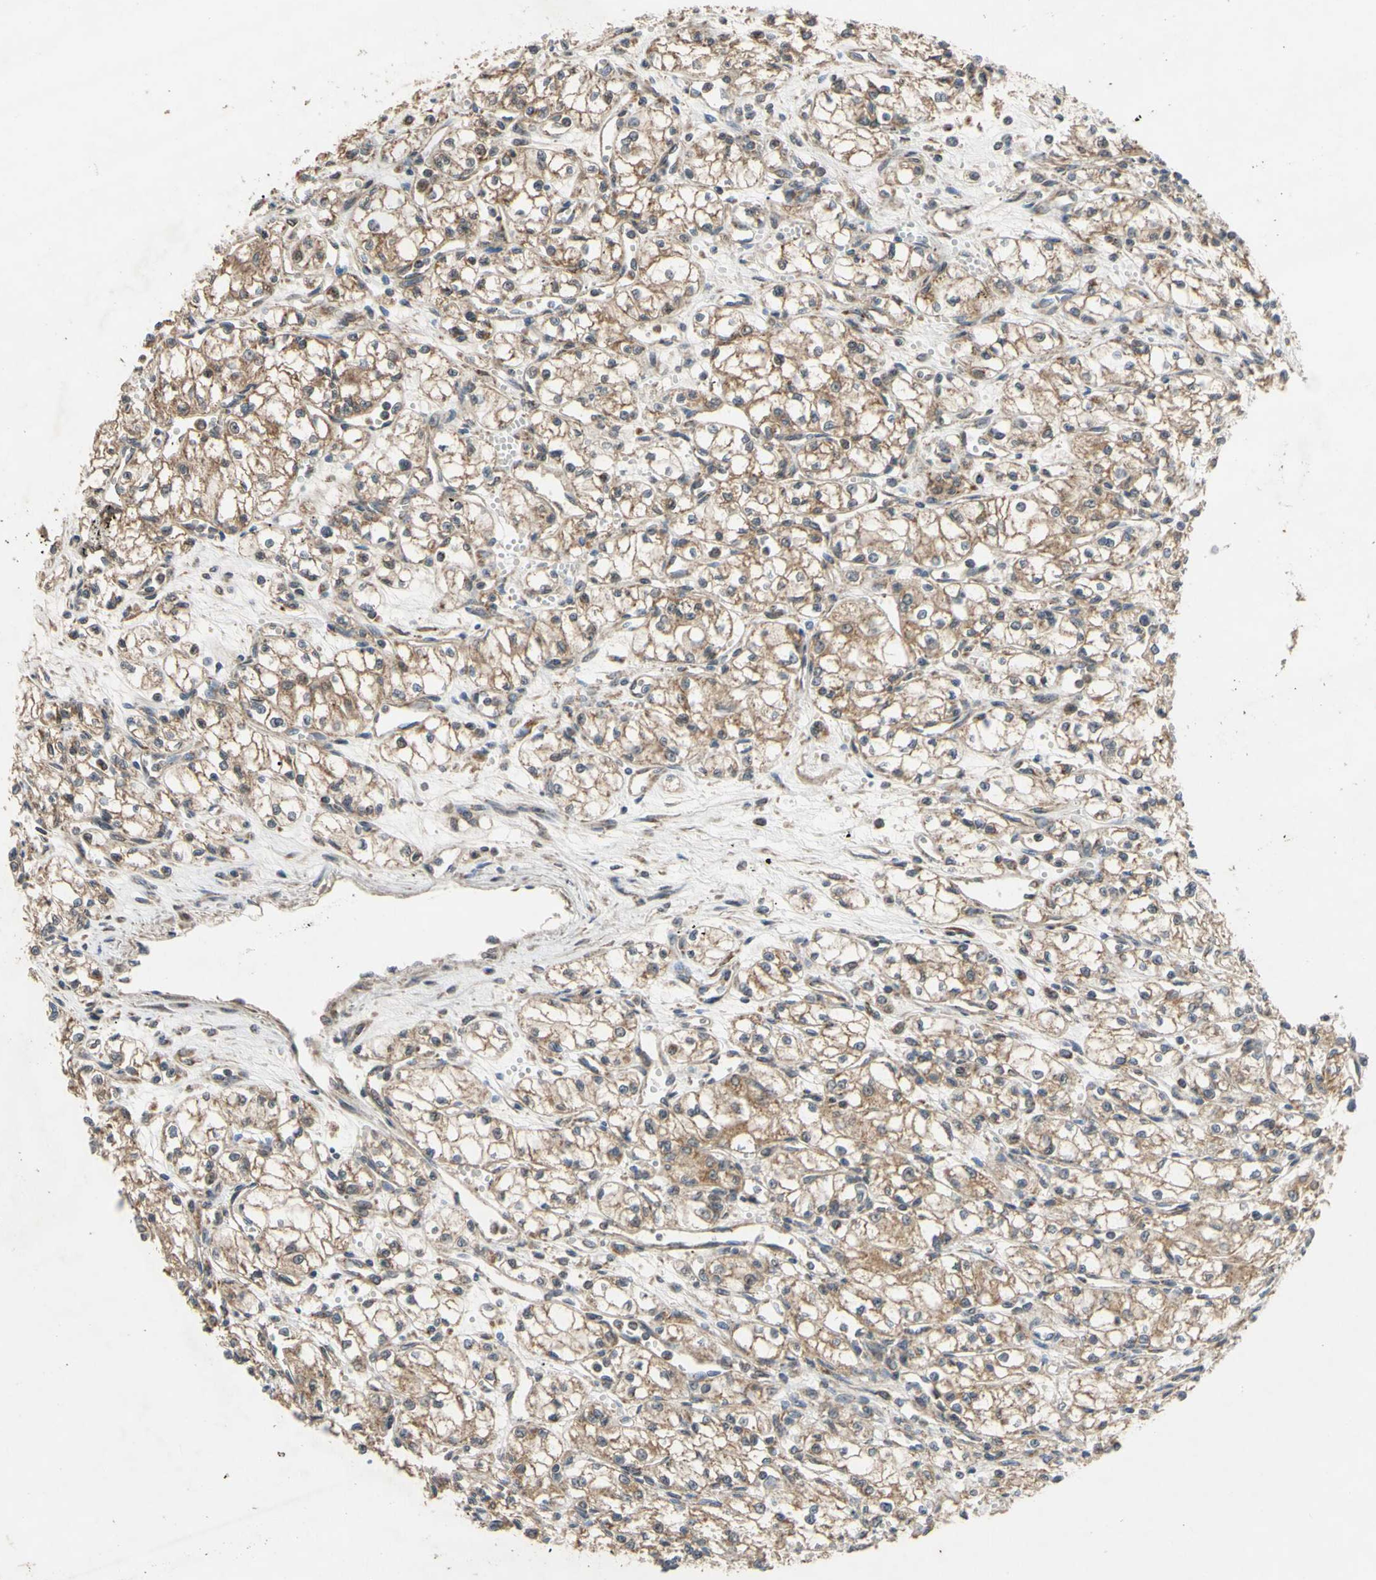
{"staining": {"intensity": "moderate", "quantity": ">75%", "location": "cytoplasmic/membranous"}, "tissue": "renal cancer", "cell_type": "Tumor cells", "image_type": "cancer", "snomed": [{"axis": "morphology", "description": "Normal tissue, NOS"}, {"axis": "morphology", "description": "Adenocarcinoma, NOS"}, {"axis": "topography", "description": "Kidney"}], "caption": "Immunohistochemical staining of human renal cancer (adenocarcinoma) demonstrates medium levels of moderate cytoplasmic/membranous protein expression in approximately >75% of tumor cells.", "gene": "CD164", "patient": {"sex": "male", "age": 59}}